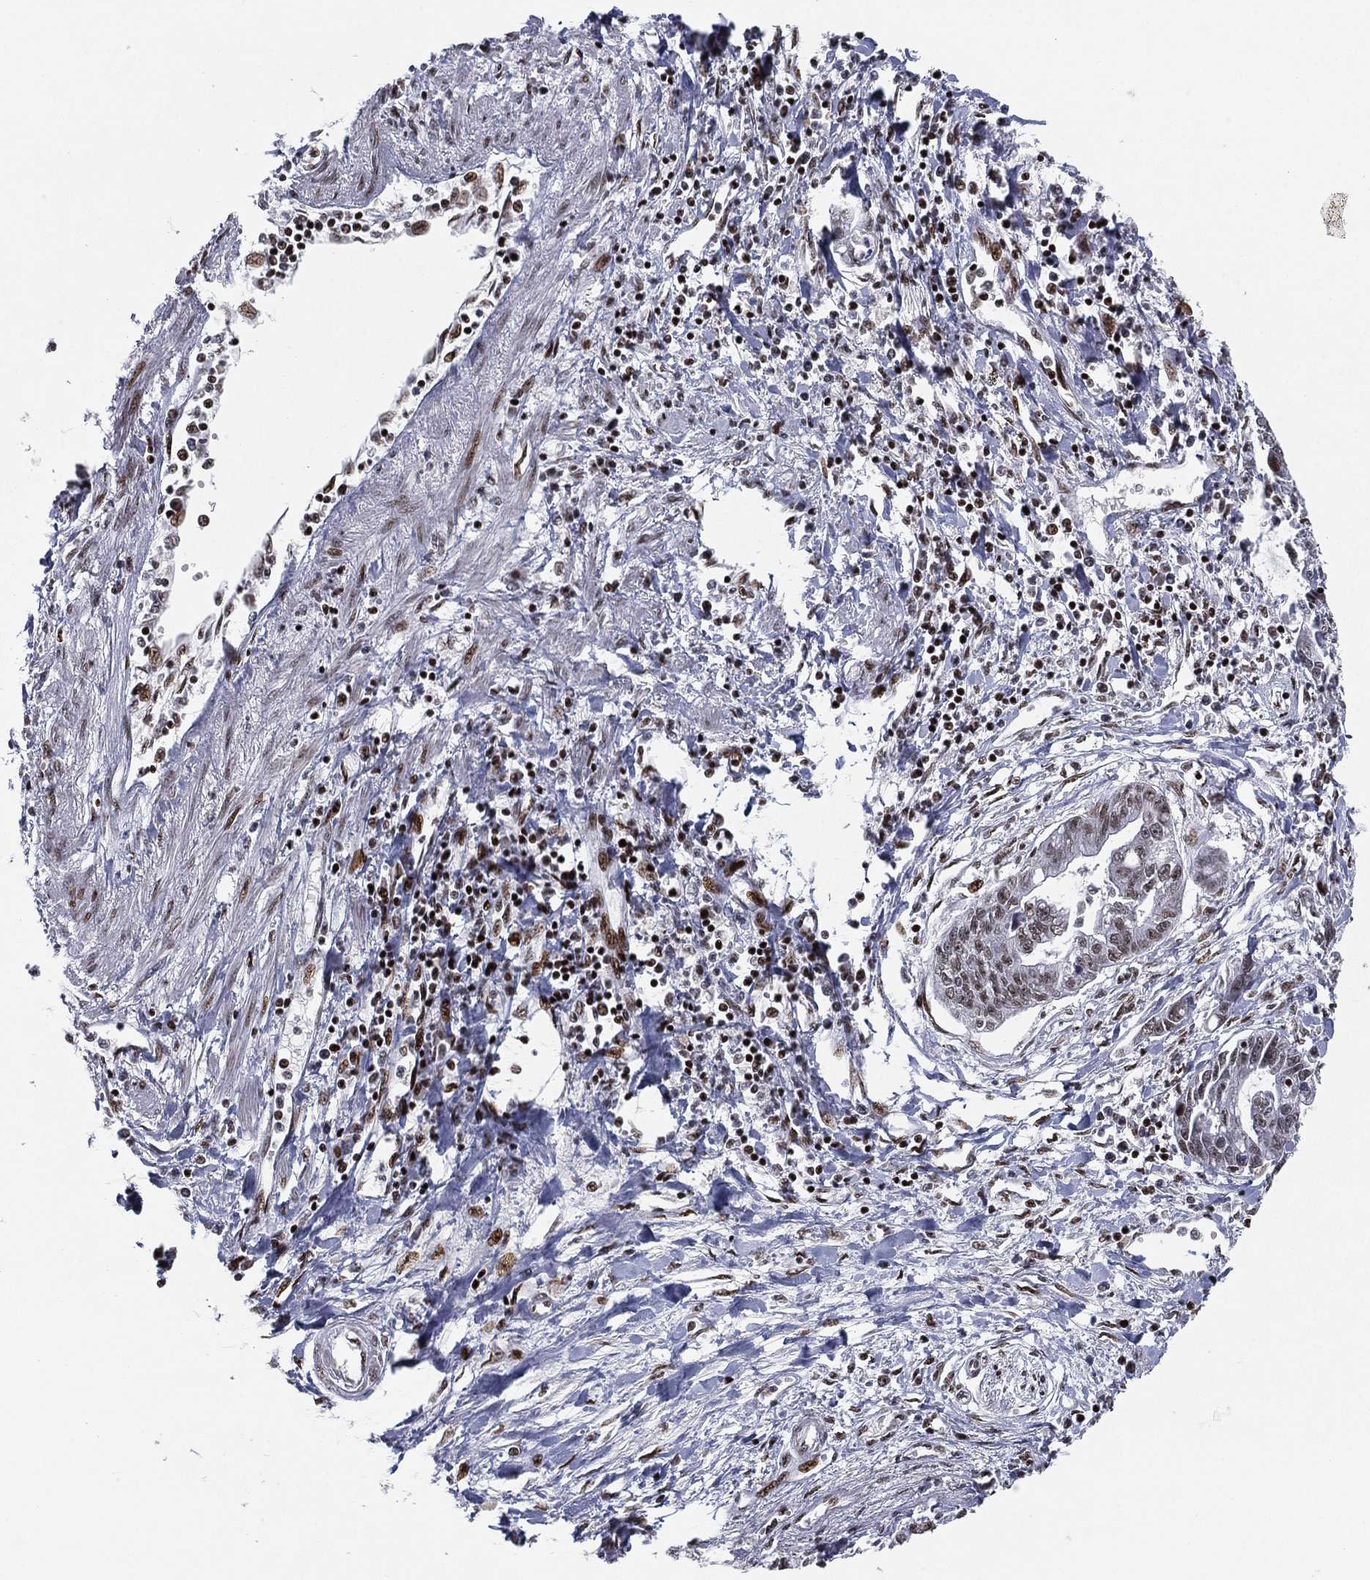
{"staining": {"intensity": "moderate", "quantity": "<25%", "location": "nuclear"}, "tissue": "liver cancer", "cell_type": "Tumor cells", "image_type": "cancer", "snomed": [{"axis": "morphology", "description": "Cholangiocarcinoma"}, {"axis": "topography", "description": "Liver"}], "caption": "This is a micrograph of immunohistochemistry (IHC) staining of liver cancer, which shows moderate positivity in the nuclear of tumor cells.", "gene": "RTF1", "patient": {"sex": "male", "age": 58}}